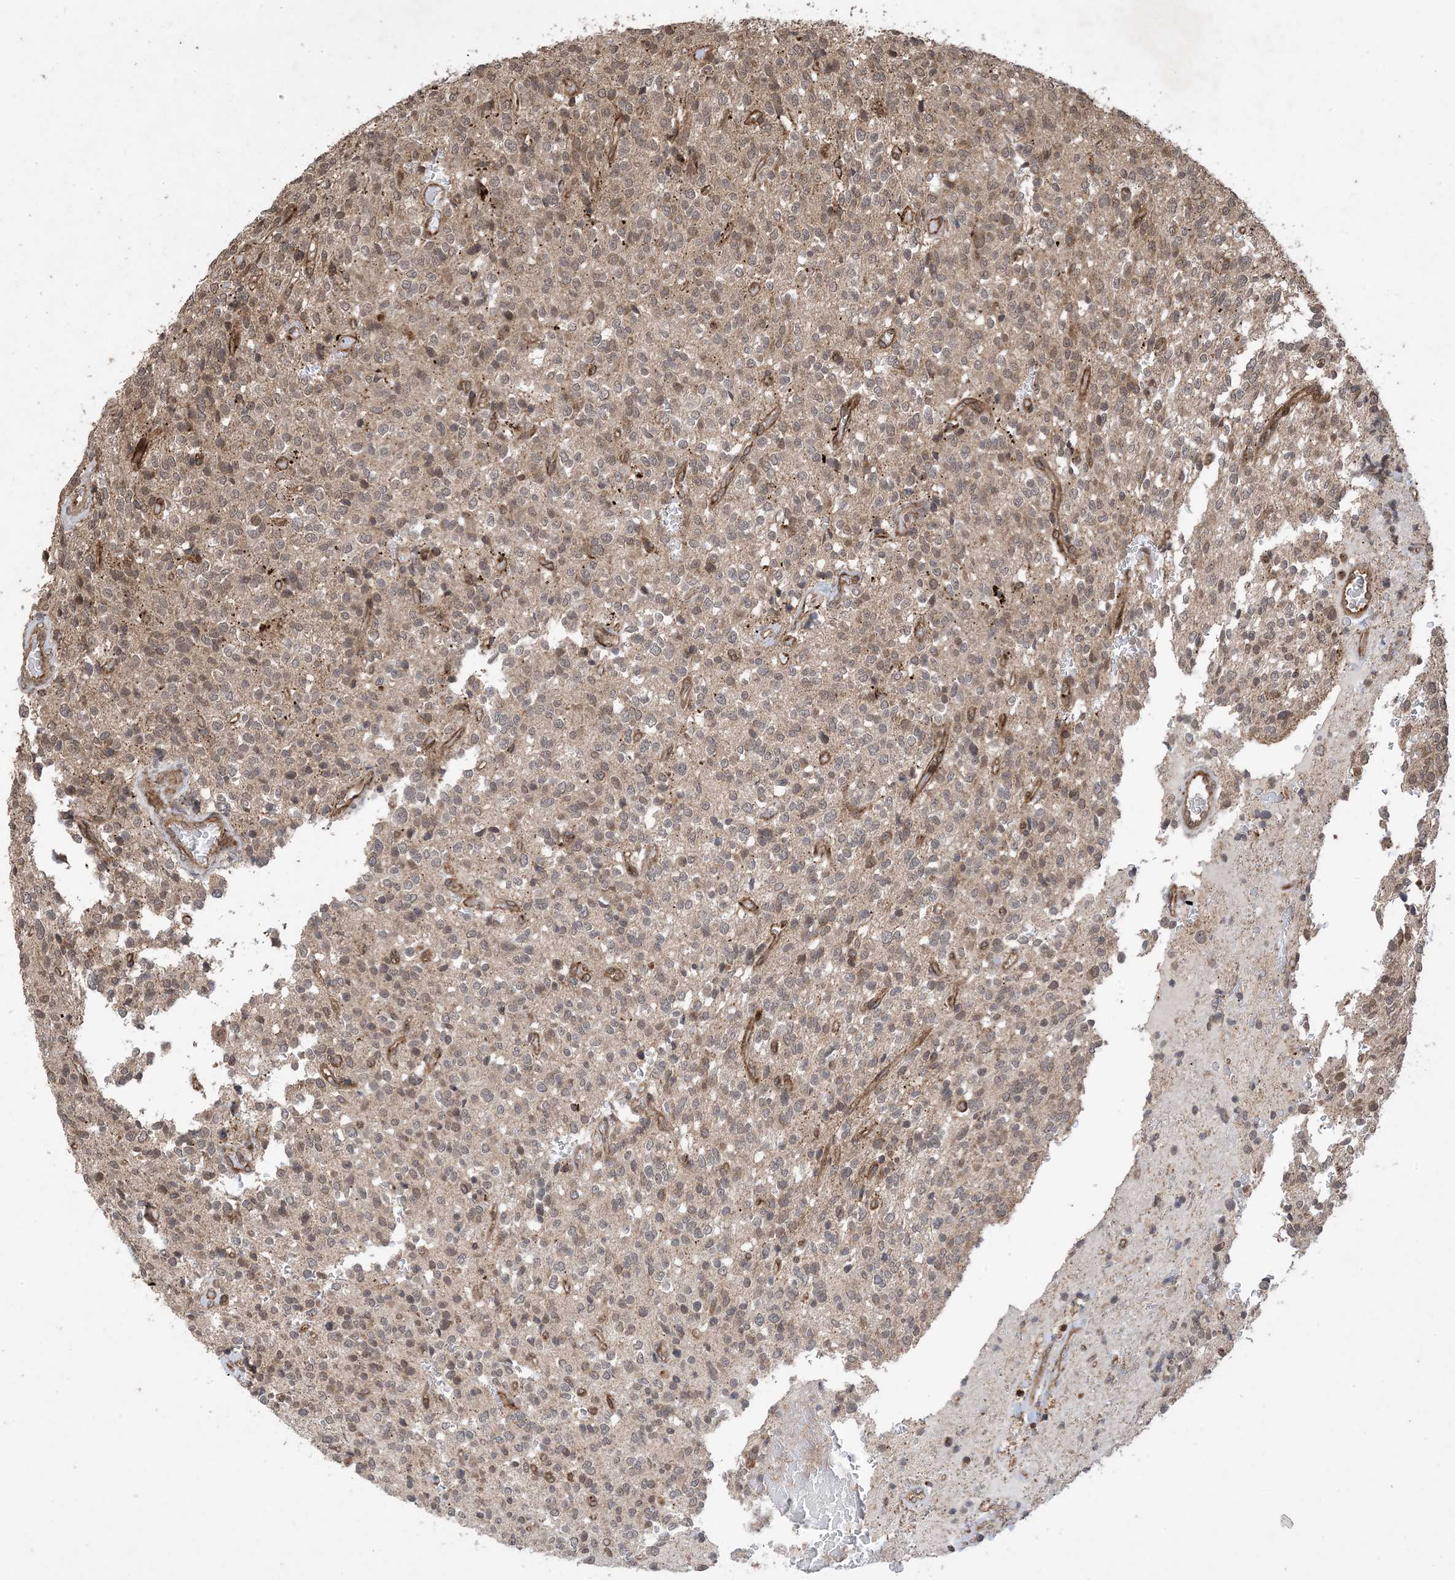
{"staining": {"intensity": "weak", "quantity": ">75%", "location": "nuclear"}, "tissue": "glioma", "cell_type": "Tumor cells", "image_type": "cancer", "snomed": [{"axis": "morphology", "description": "Glioma, malignant, High grade"}, {"axis": "topography", "description": "Brain"}], "caption": "A brown stain labels weak nuclear staining of a protein in malignant high-grade glioma tumor cells.", "gene": "ZNF511", "patient": {"sex": "male", "age": 34}}